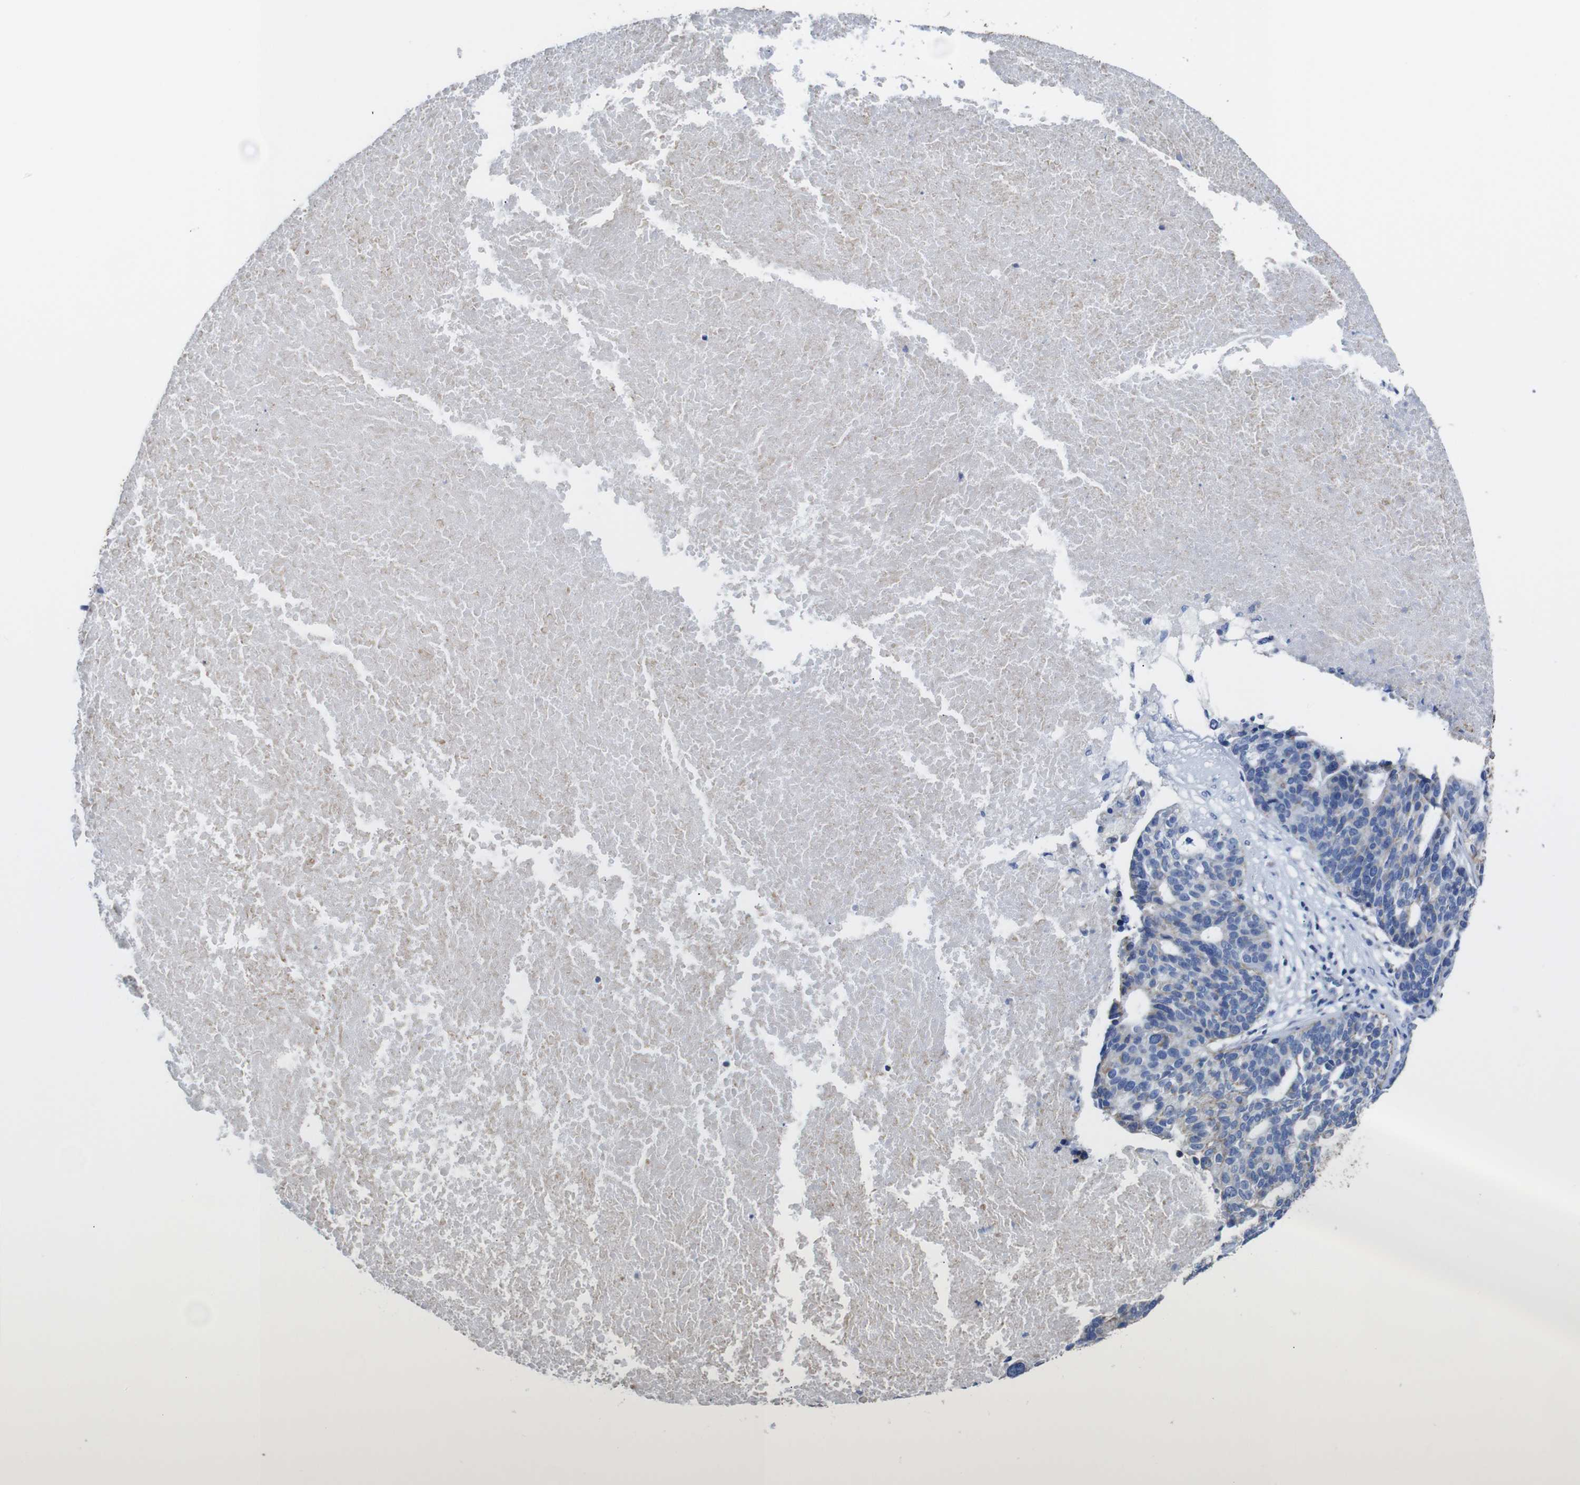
{"staining": {"intensity": "negative", "quantity": "none", "location": "none"}, "tissue": "ovarian cancer", "cell_type": "Tumor cells", "image_type": "cancer", "snomed": [{"axis": "morphology", "description": "Cystadenocarcinoma, serous, NOS"}, {"axis": "topography", "description": "Ovary"}], "caption": "Ovarian cancer was stained to show a protein in brown. There is no significant expression in tumor cells.", "gene": "MAOA", "patient": {"sex": "female", "age": 59}}